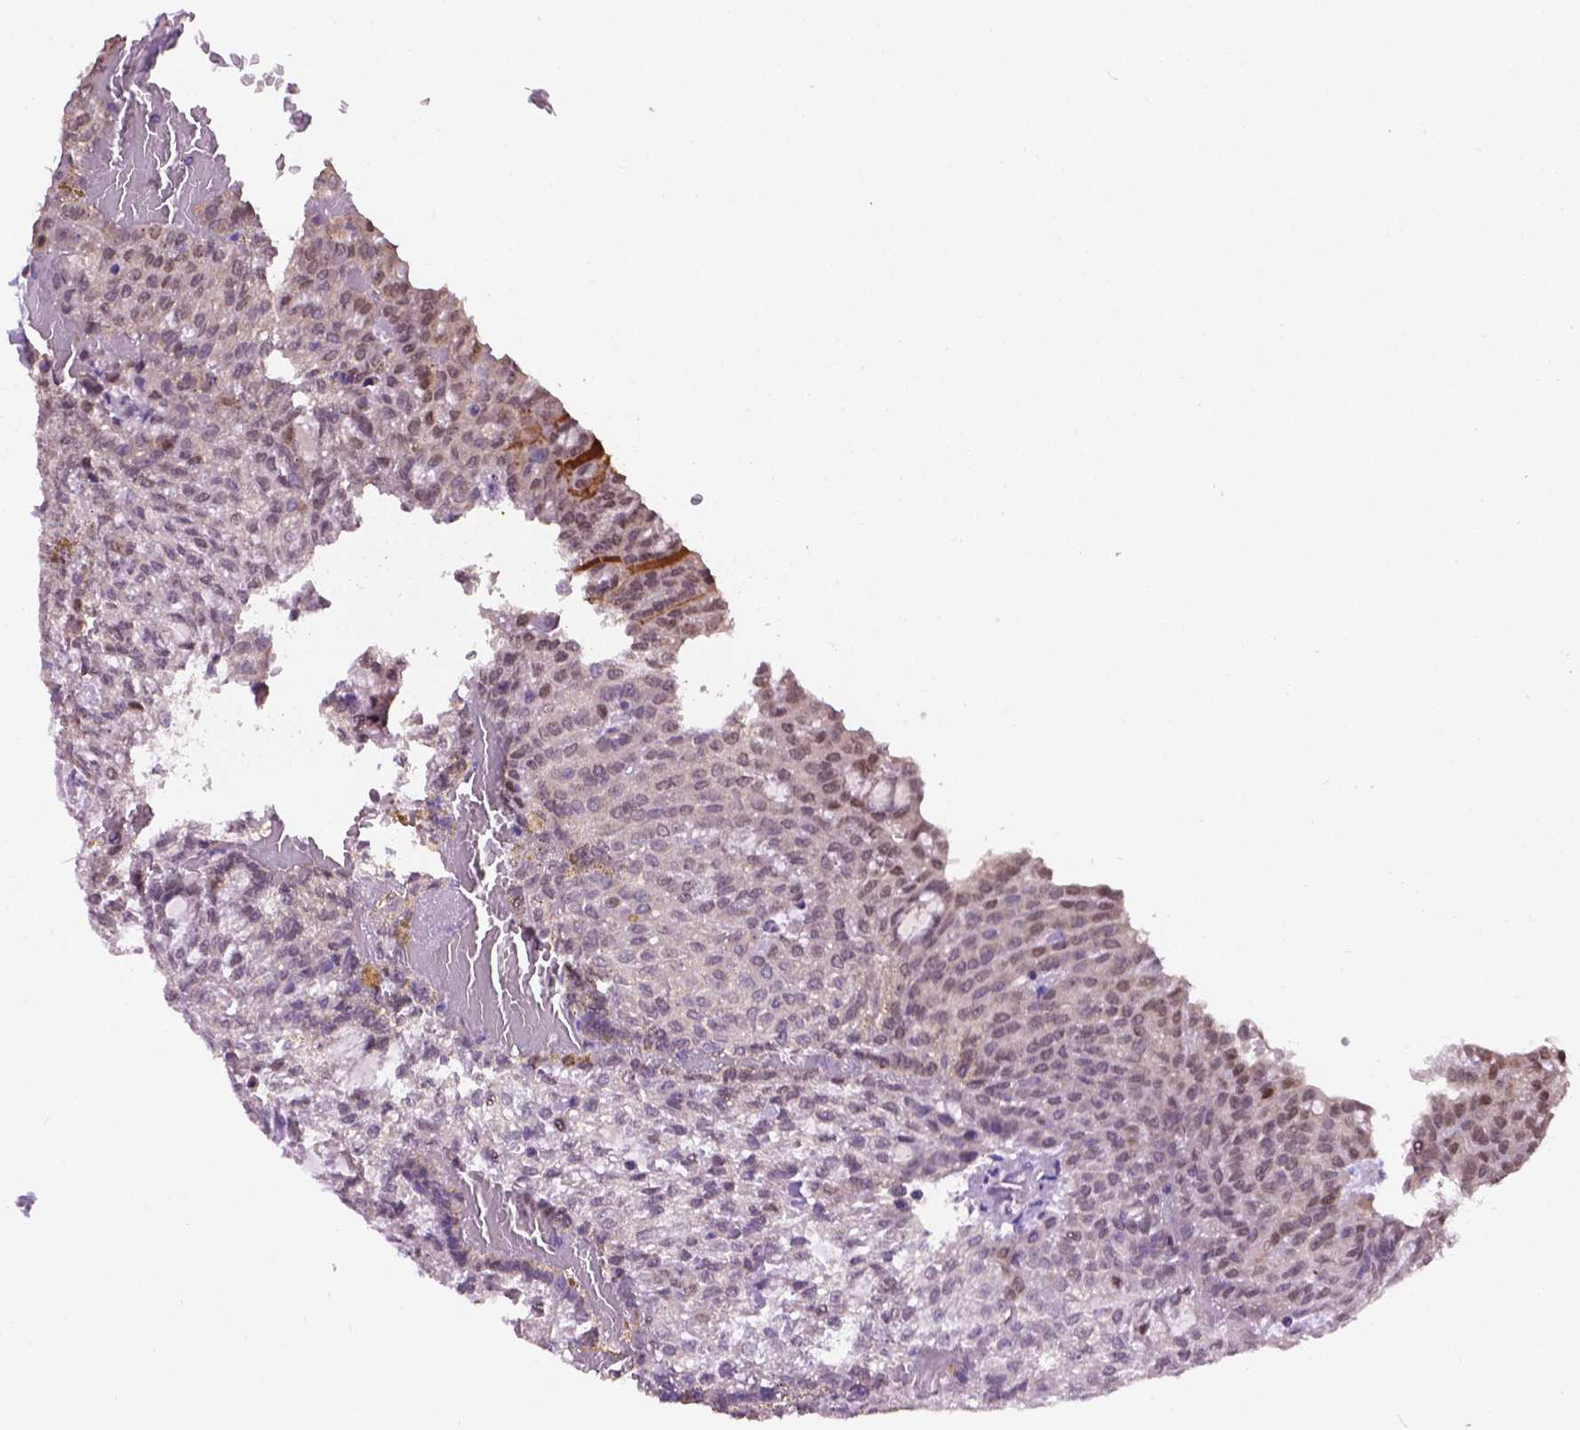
{"staining": {"intensity": "negative", "quantity": "none", "location": "none"}, "tissue": "renal cancer", "cell_type": "Tumor cells", "image_type": "cancer", "snomed": [{"axis": "morphology", "description": "Adenocarcinoma, NOS"}, {"axis": "topography", "description": "Kidney"}], "caption": "Tumor cells are negative for brown protein staining in renal cancer (adenocarcinoma). Nuclei are stained in blue.", "gene": "IRF6", "patient": {"sex": "male", "age": 63}}